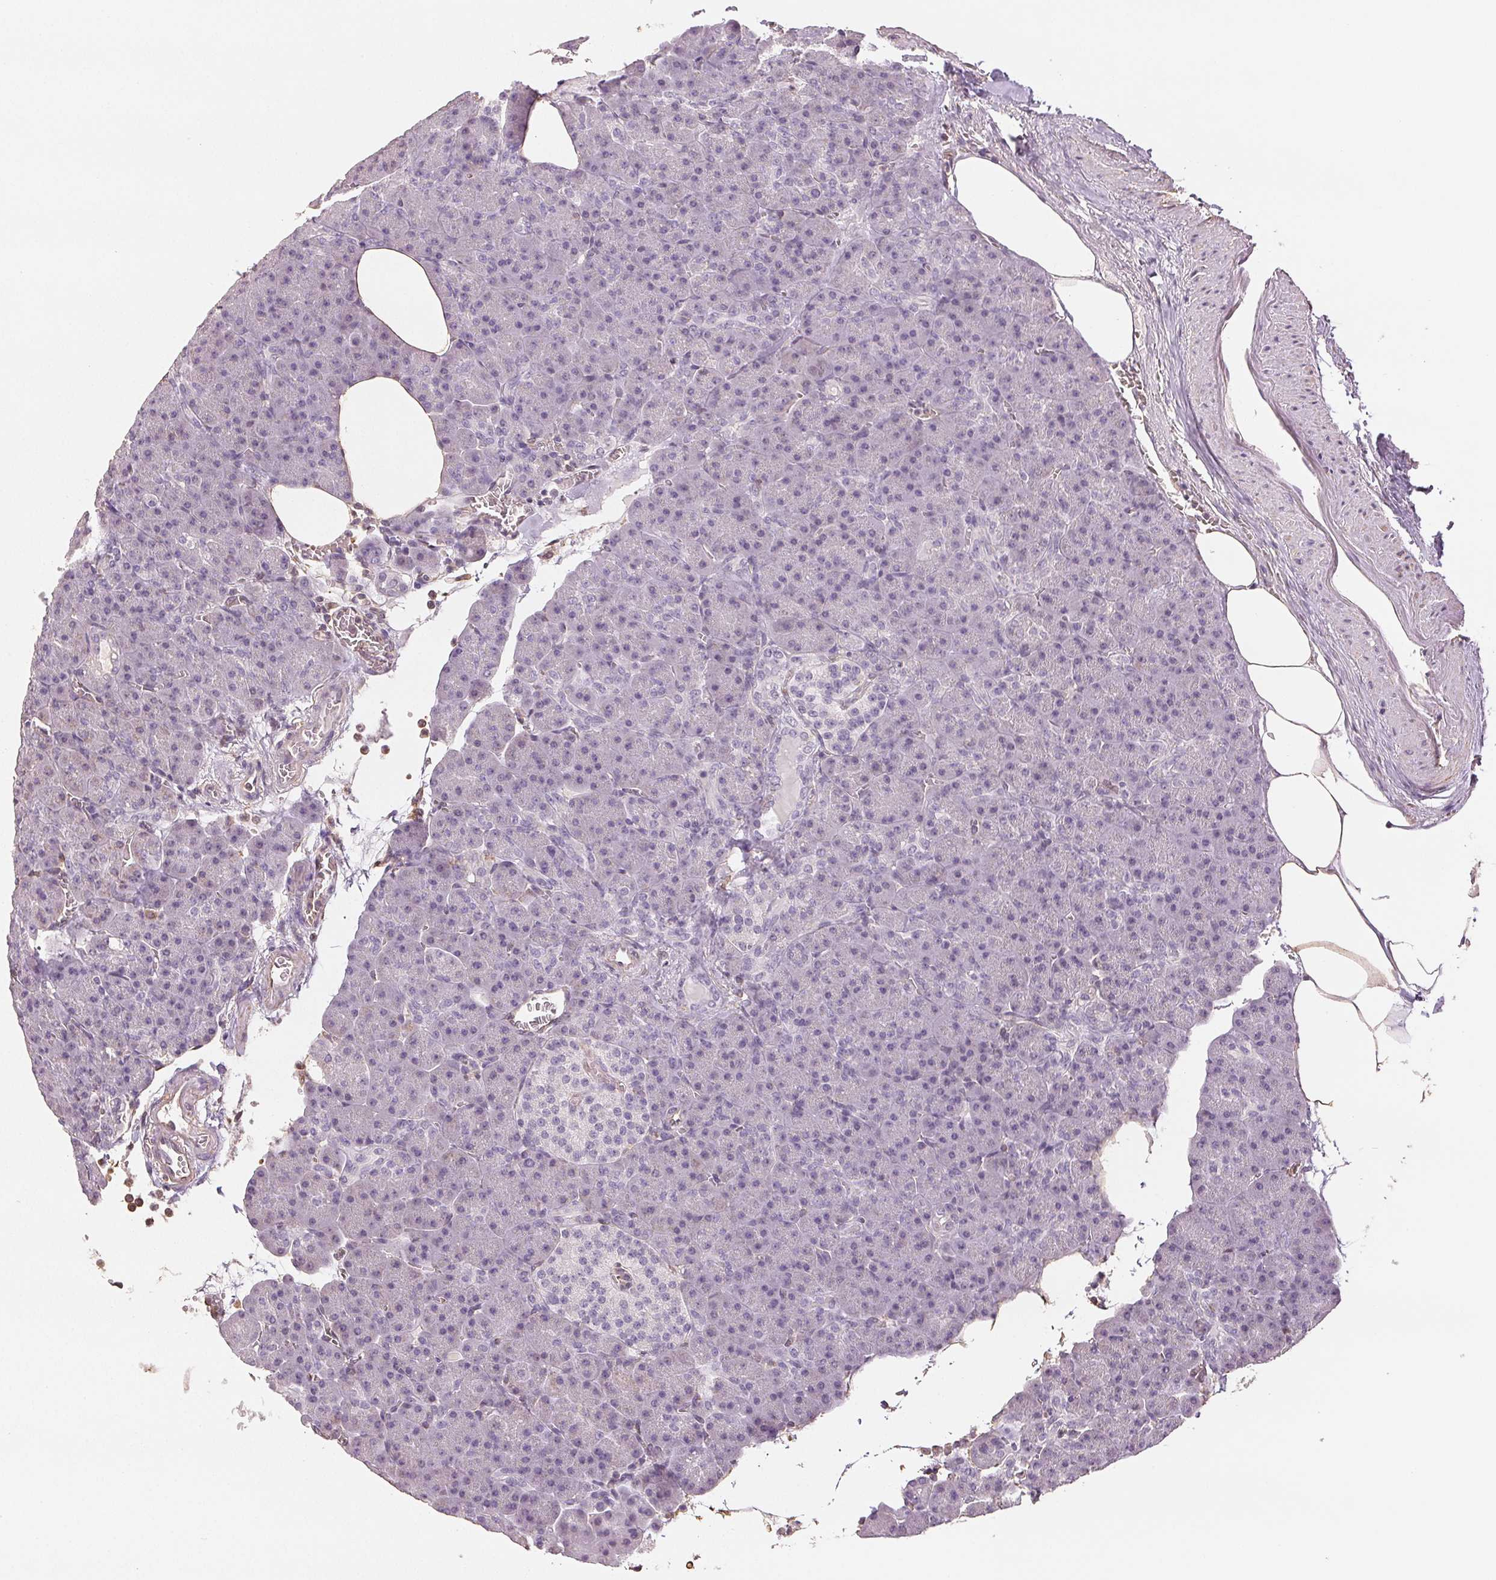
{"staining": {"intensity": "negative", "quantity": "none", "location": "none"}, "tissue": "pancreas", "cell_type": "Exocrine glandular cells", "image_type": "normal", "snomed": [{"axis": "morphology", "description": "Normal tissue, NOS"}, {"axis": "topography", "description": "Pancreas"}], "caption": "Immunohistochemistry of unremarkable pancreas displays no expression in exocrine glandular cells.", "gene": "COL7A1", "patient": {"sex": "female", "age": 74}}